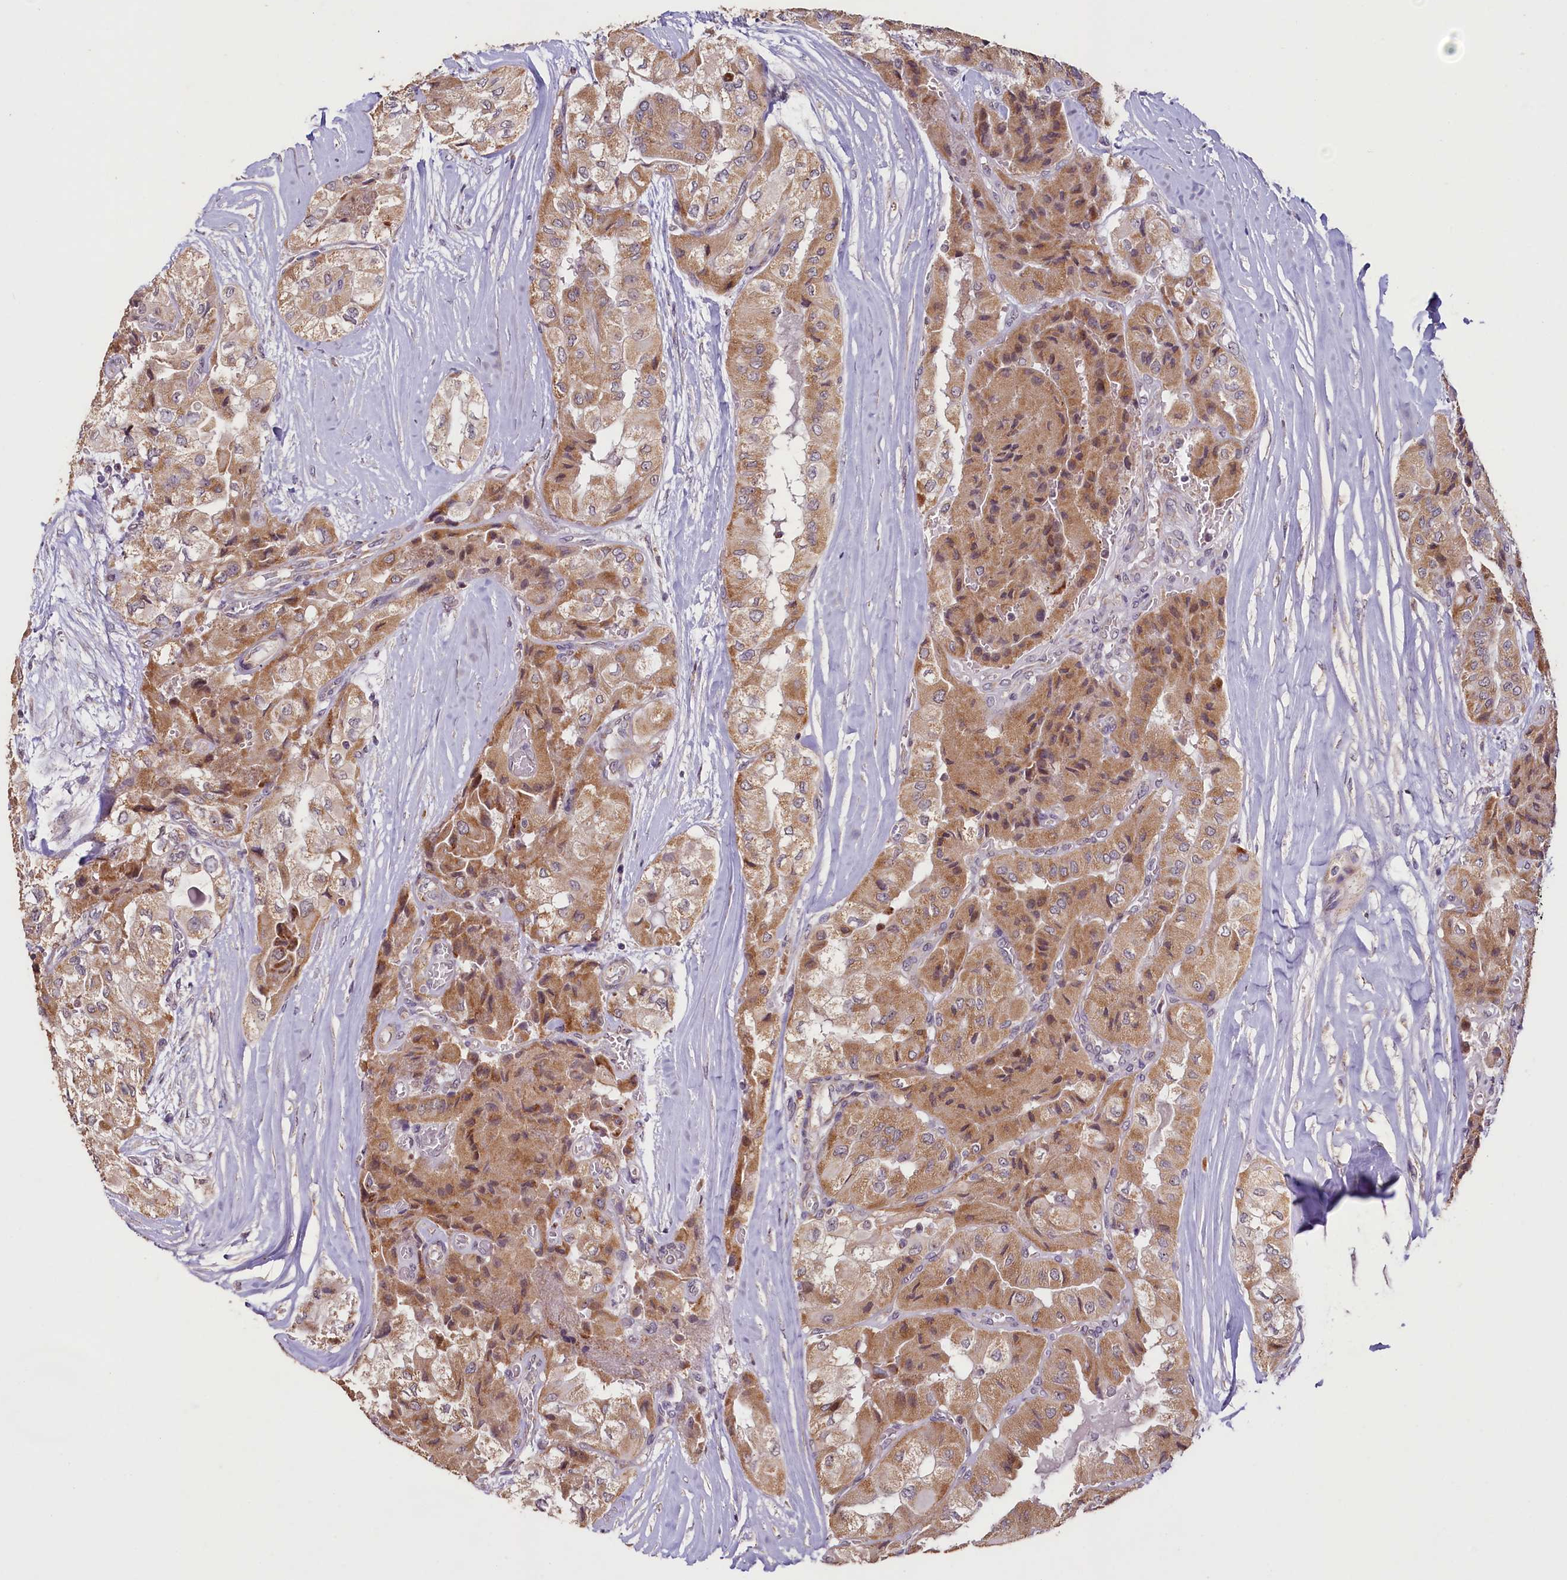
{"staining": {"intensity": "moderate", "quantity": ">75%", "location": "cytoplasmic/membranous"}, "tissue": "thyroid cancer", "cell_type": "Tumor cells", "image_type": "cancer", "snomed": [{"axis": "morphology", "description": "Papillary adenocarcinoma, NOS"}, {"axis": "topography", "description": "Thyroid gland"}], "caption": "A micrograph showing moderate cytoplasmic/membranous expression in about >75% of tumor cells in thyroid cancer (papillary adenocarcinoma), as visualized by brown immunohistochemical staining.", "gene": "PDE6D", "patient": {"sex": "female", "age": 59}}